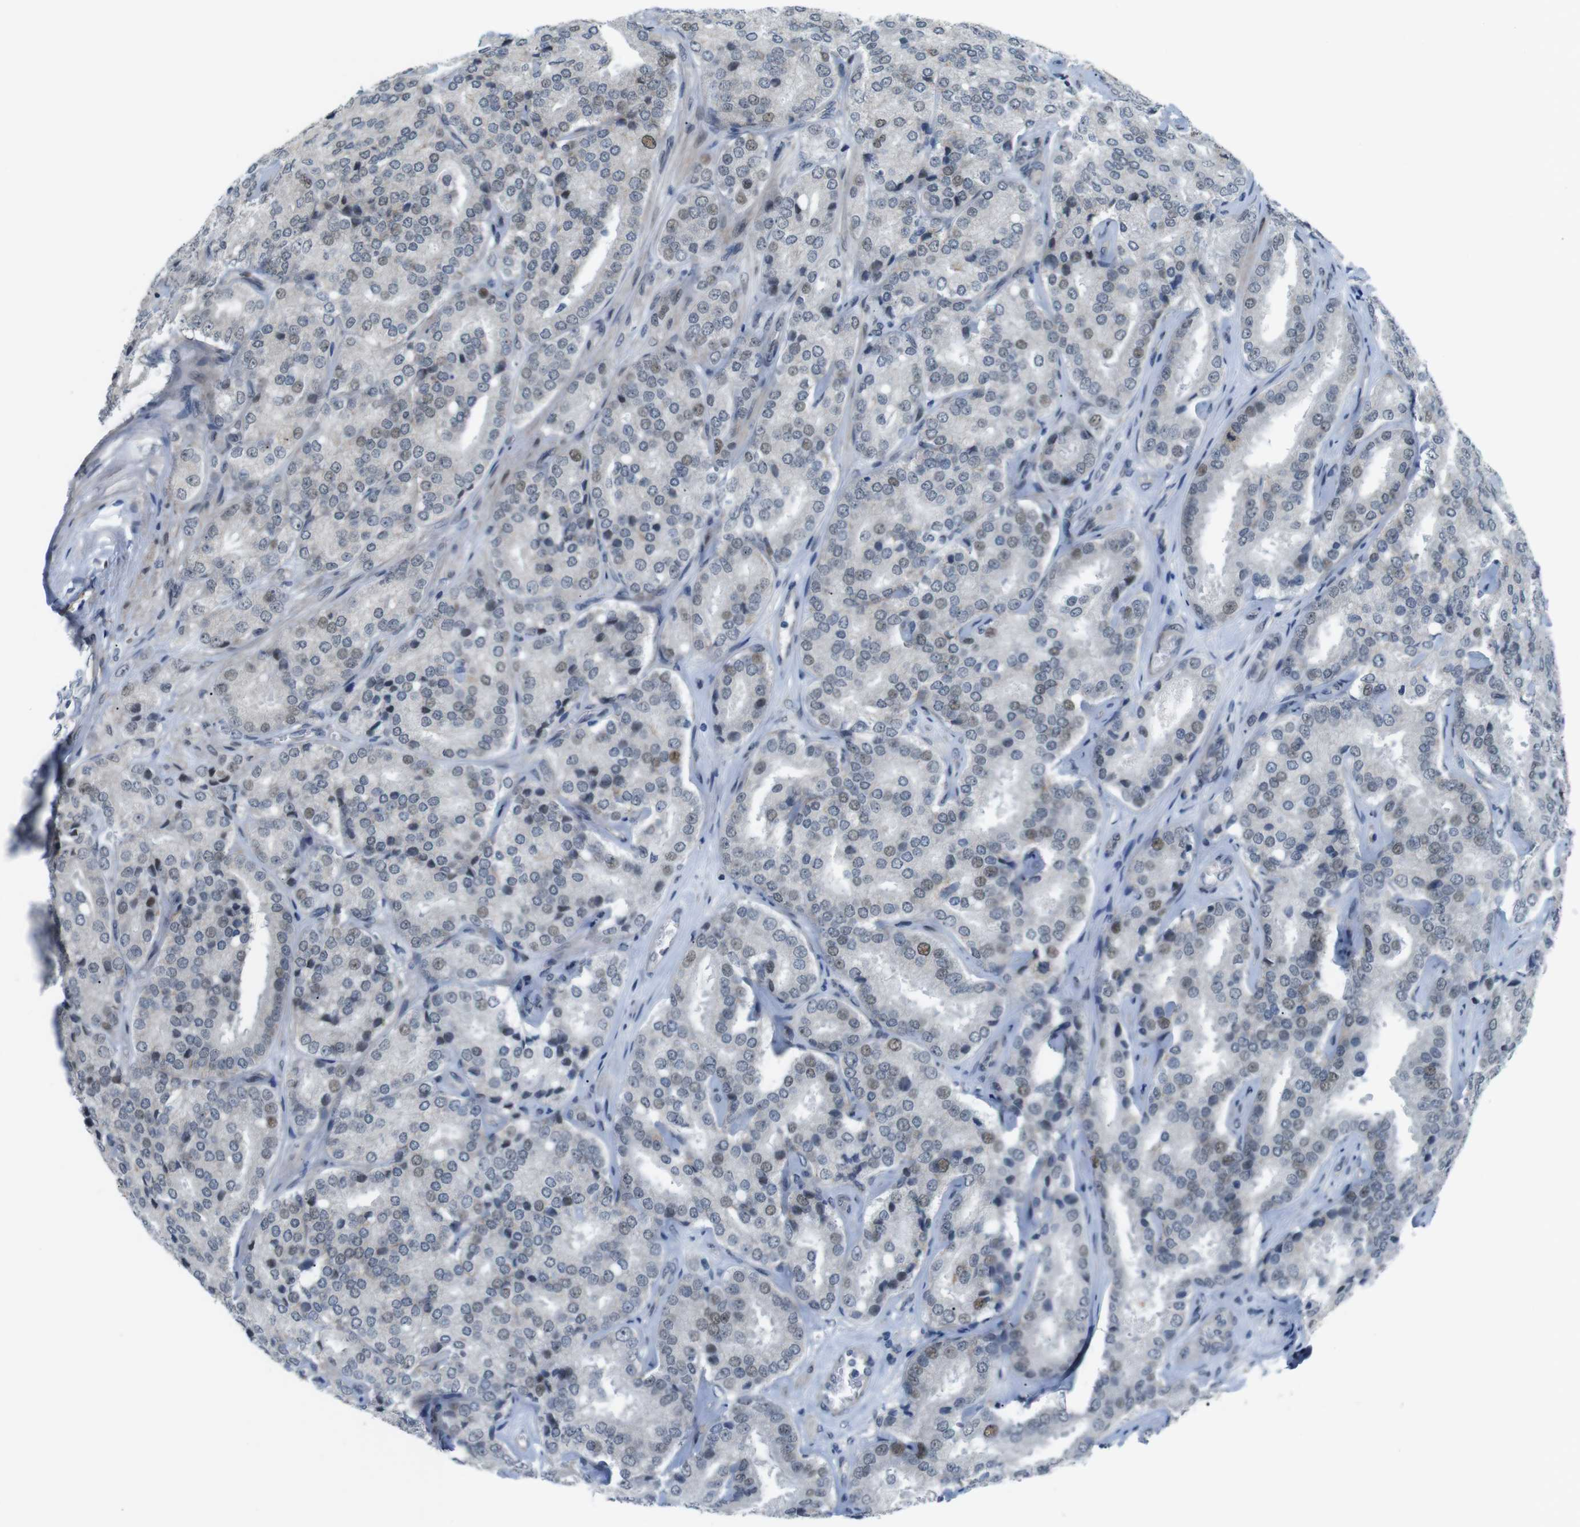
{"staining": {"intensity": "weak", "quantity": "<25%", "location": "nuclear"}, "tissue": "prostate cancer", "cell_type": "Tumor cells", "image_type": "cancer", "snomed": [{"axis": "morphology", "description": "Adenocarcinoma, High grade"}, {"axis": "topography", "description": "Prostate"}], "caption": "Immunohistochemistry (IHC) of human prostate cancer (high-grade adenocarcinoma) exhibits no positivity in tumor cells.", "gene": "SMCO2", "patient": {"sex": "male", "age": 65}}